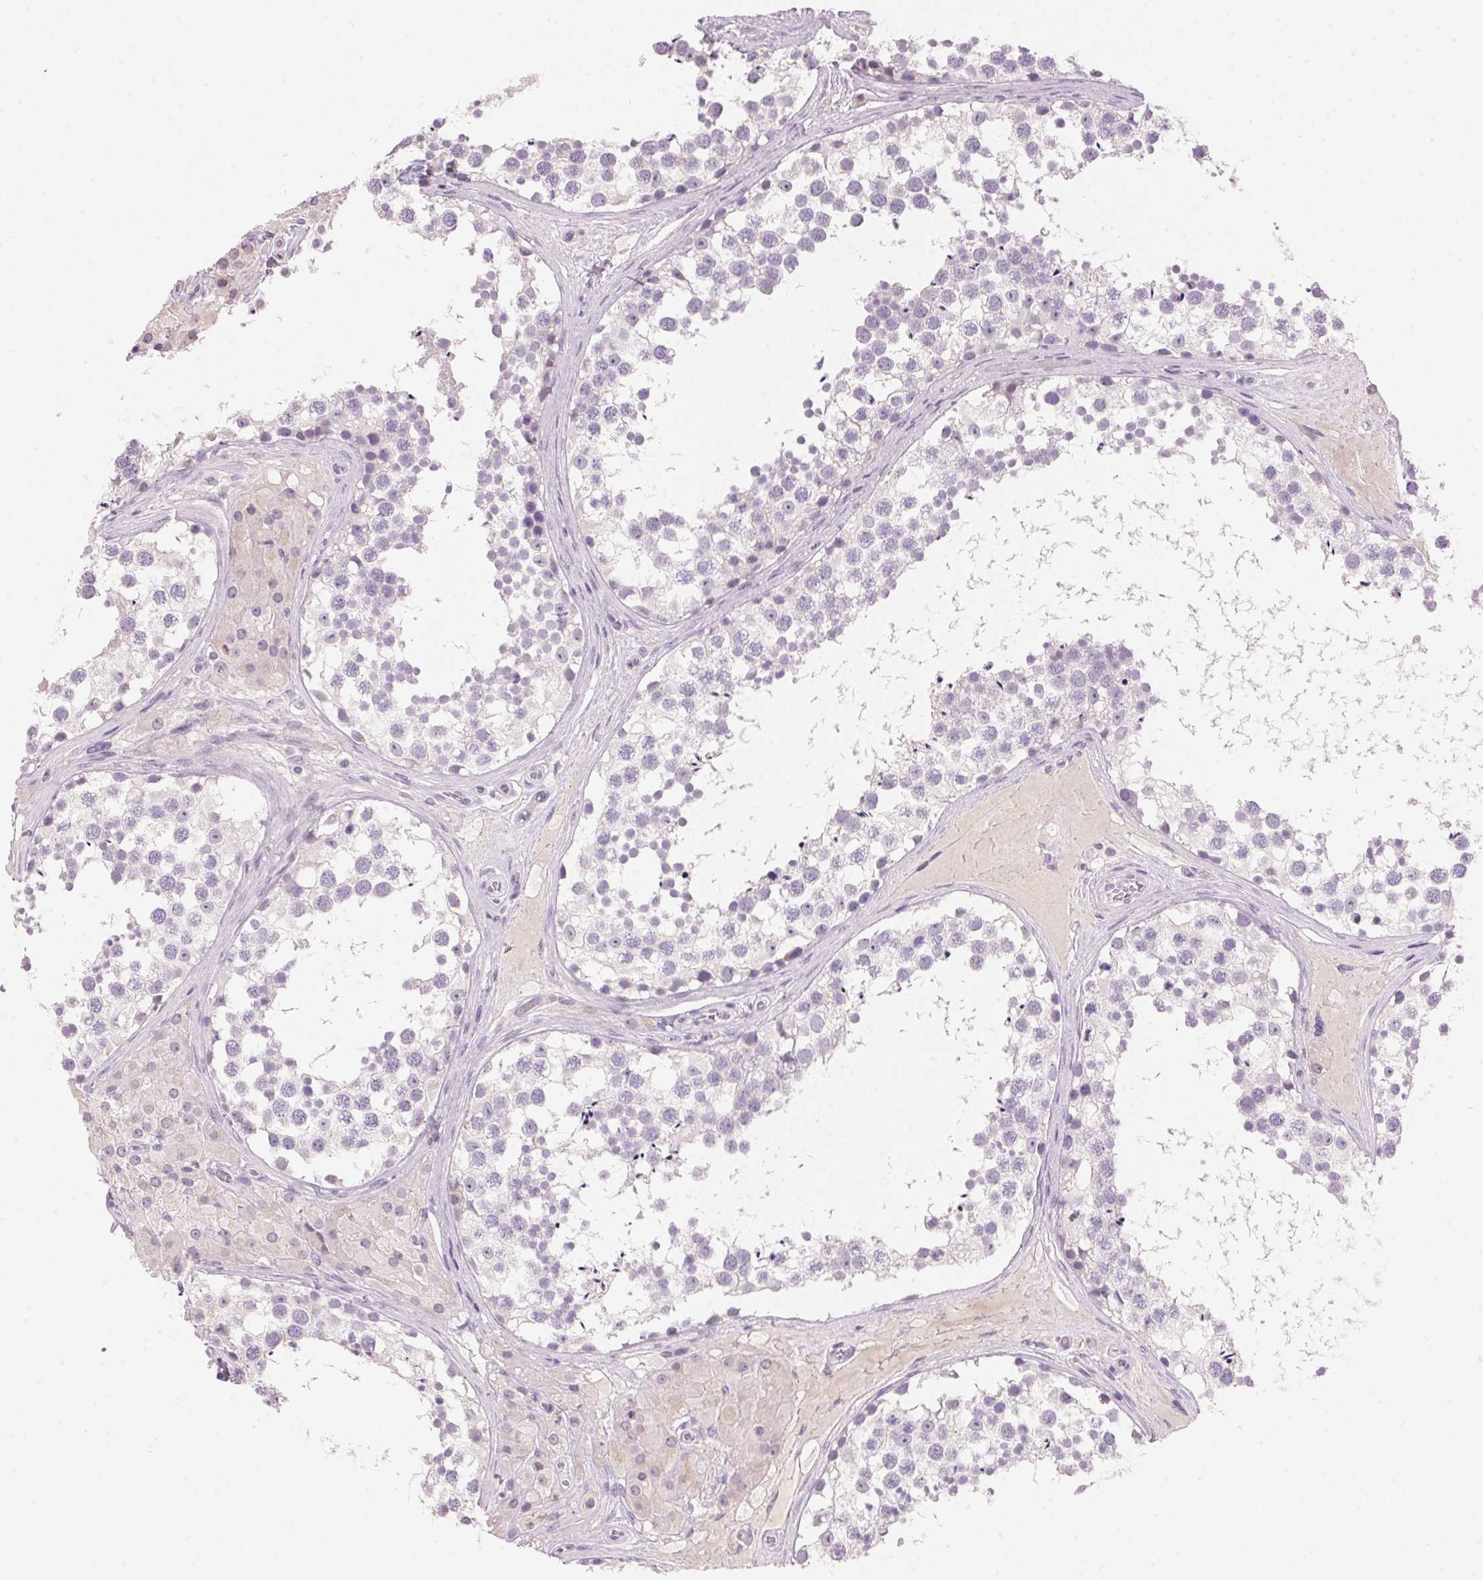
{"staining": {"intensity": "negative", "quantity": "none", "location": "none"}, "tissue": "testis", "cell_type": "Cells in seminiferous ducts", "image_type": "normal", "snomed": [{"axis": "morphology", "description": "Normal tissue, NOS"}, {"axis": "morphology", "description": "Seminoma, NOS"}, {"axis": "topography", "description": "Testis"}], "caption": "High magnification brightfield microscopy of benign testis stained with DAB (brown) and counterstained with hematoxylin (blue): cells in seminiferous ducts show no significant staining. Nuclei are stained in blue.", "gene": "CYP11B1", "patient": {"sex": "male", "age": 65}}